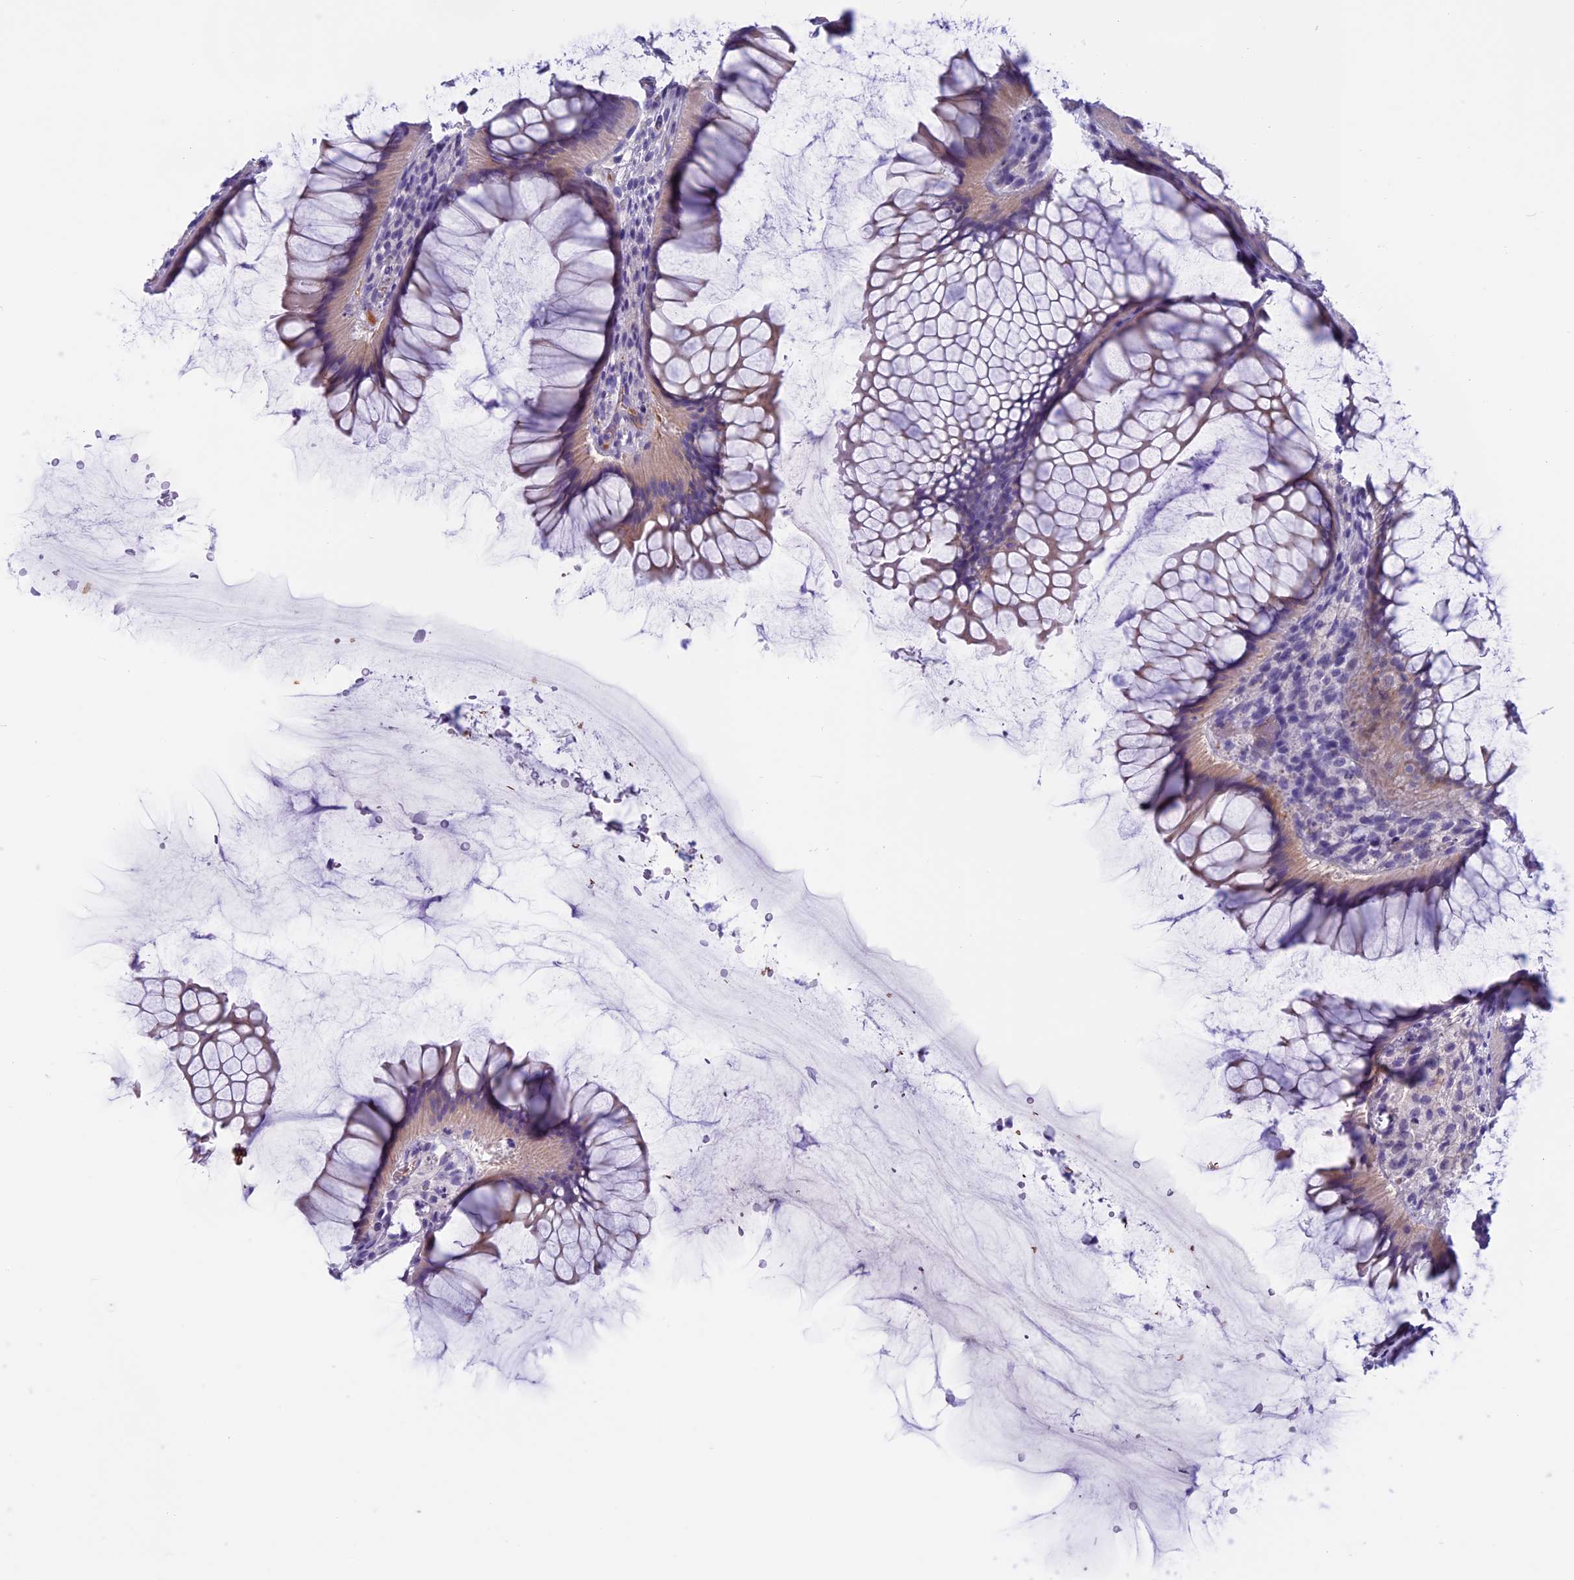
{"staining": {"intensity": "negative", "quantity": "none", "location": "none"}, "tissue": "colon", "cell_type": "Endothelial cells", "image_type": "normal", "snomed": [{"axis": "morphology", "description": "Normal tissue, NOS"}, {"axis": "topography", "description": "Colon"}], "caption": "Immunohistochemical staining of benign colon displays no significant positivity in endothelial cells.", "gene": "ANGPTL2", "patient": {"sex": "female", "age": 82}}